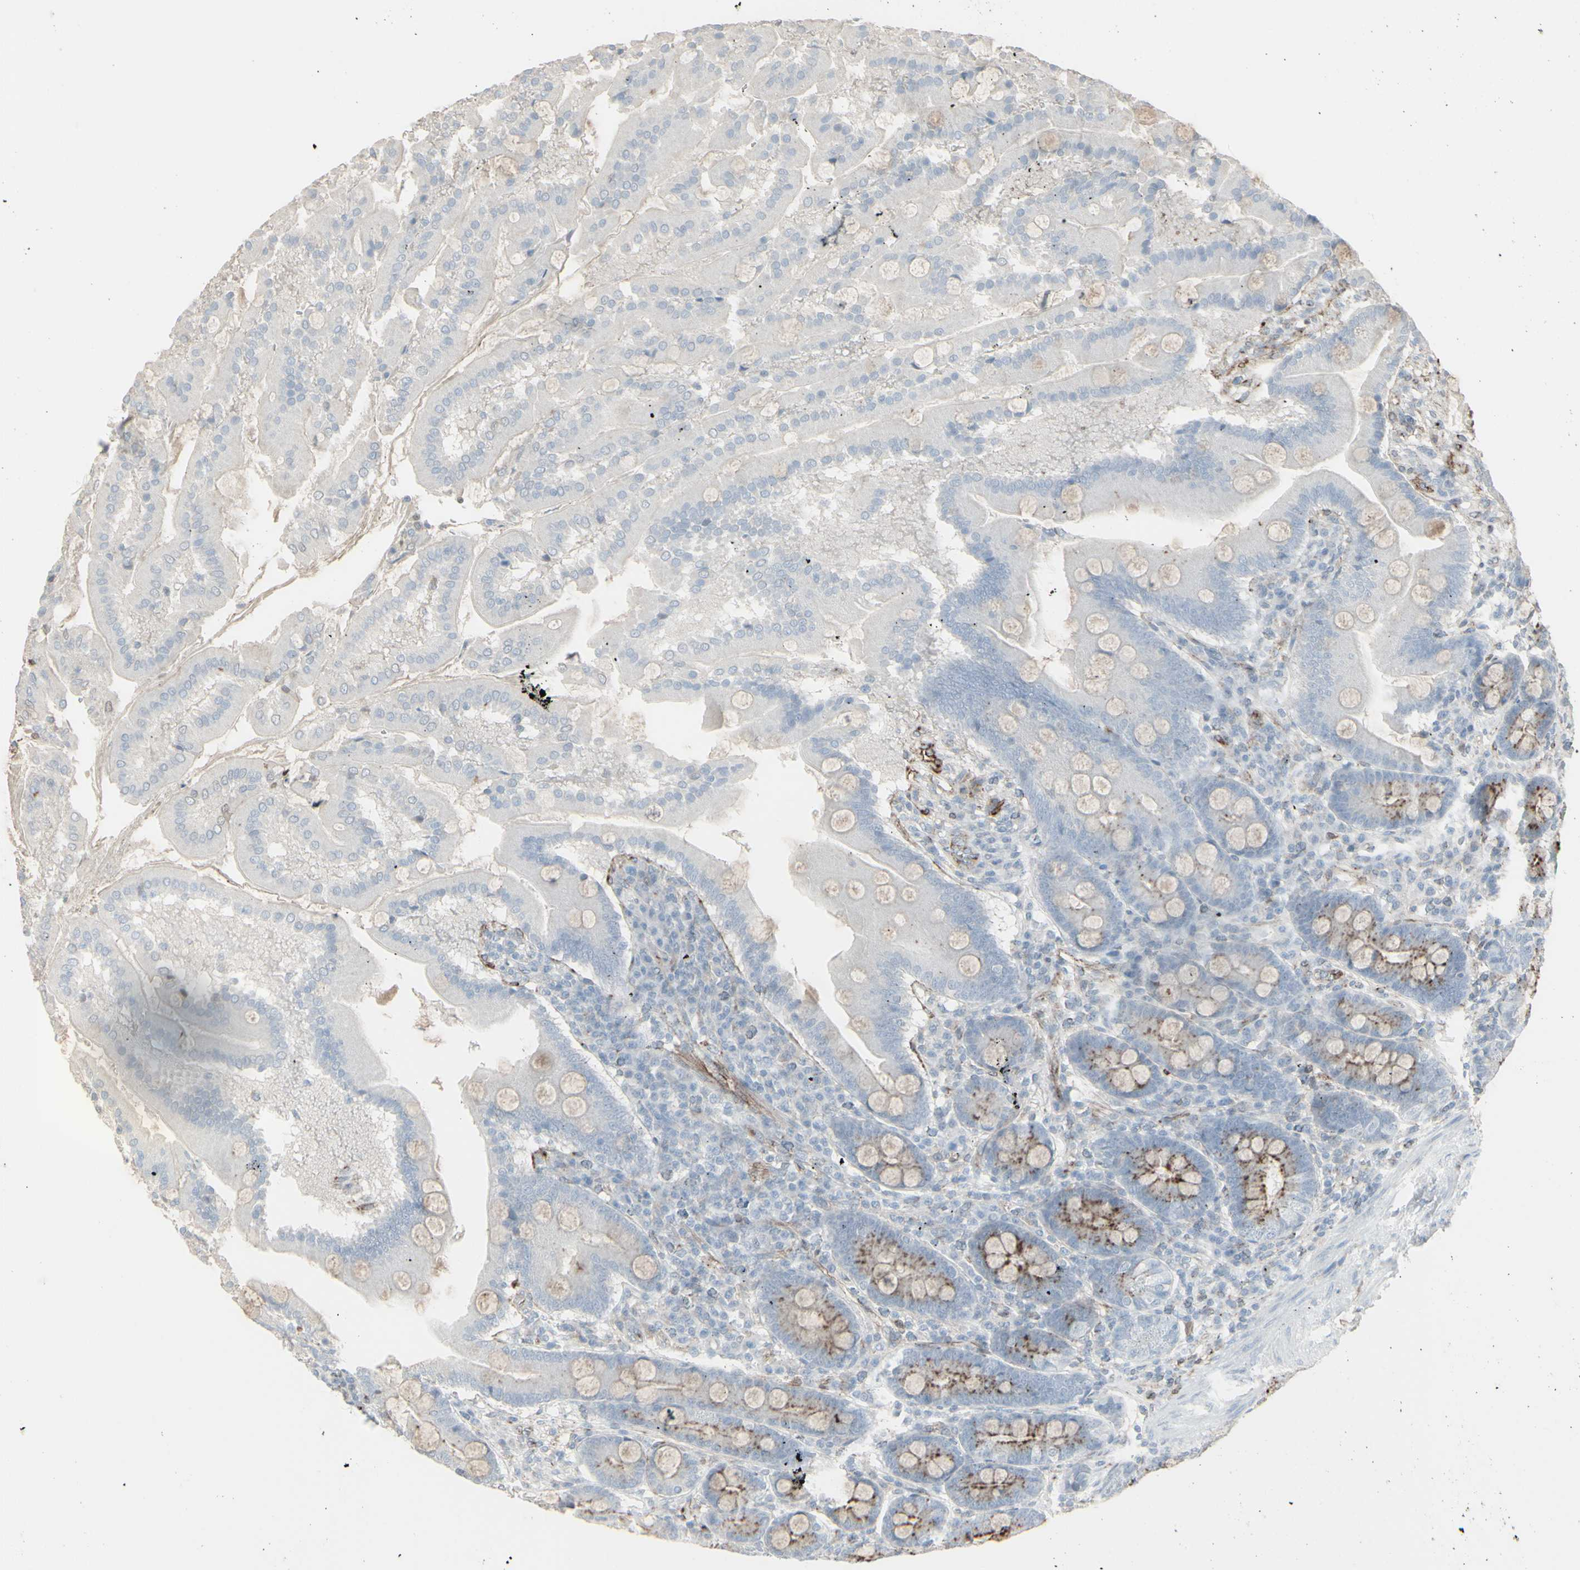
{"staining": {"intensity": "weak", "quantity": ">75%", "location": "cytoplasmic/membranous"}, "tissue": "duodenum", "cell_type": "Glandular cells", "image_type": "normal", "snomed": [{"axis": "morphology", "description": "Normal tissue, NOS"}, {"axis": "topography", "description": "Duodenum"}], "caption": "Weak cytoplasmic/membranous staining is identified in about >75% of glandular cells in normal duodenum. (Brightfield microscopy of DAB IHC at high magnification).", "gene": "GJA1", "patient": {"sex": "male", "age": 50}}